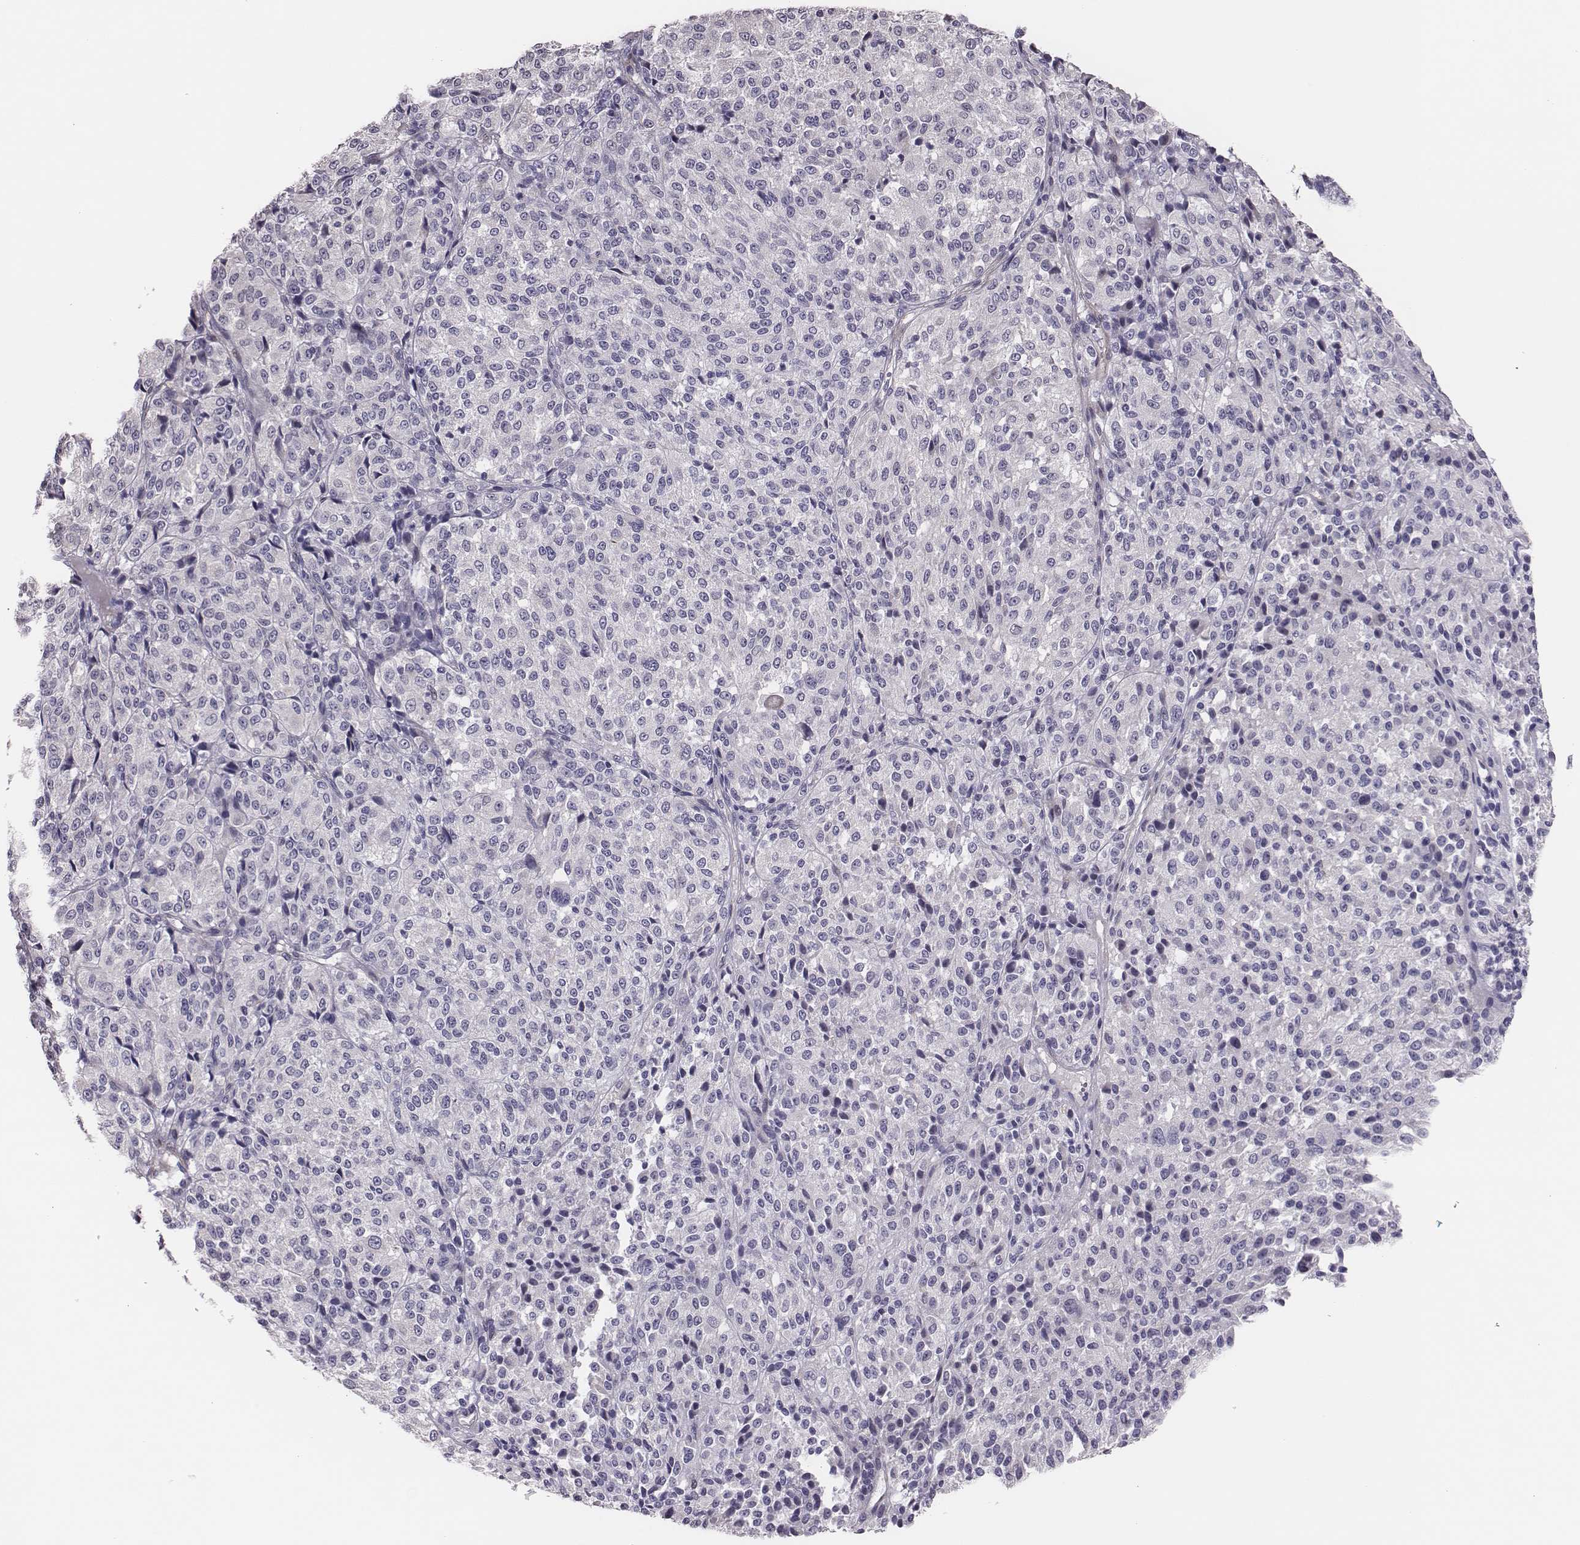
{"staining": {"intensity": "negative", "quantity": "none", "location": "none"}, "tissue": "melanoma", "cell_type": "Tumor cells", "image_type": "cancer", "snomed": [{"axis": "morphology", "description": "Malignant melanoma, Metastatic site"}, {"axis": "topography", "description": "Brain"}], "caption": "An image of melanoma stained for a protein exhibits no brown staining in tumor cells.", "gene": "SCML2", "patient": {"sex": "female", "age": 56}}